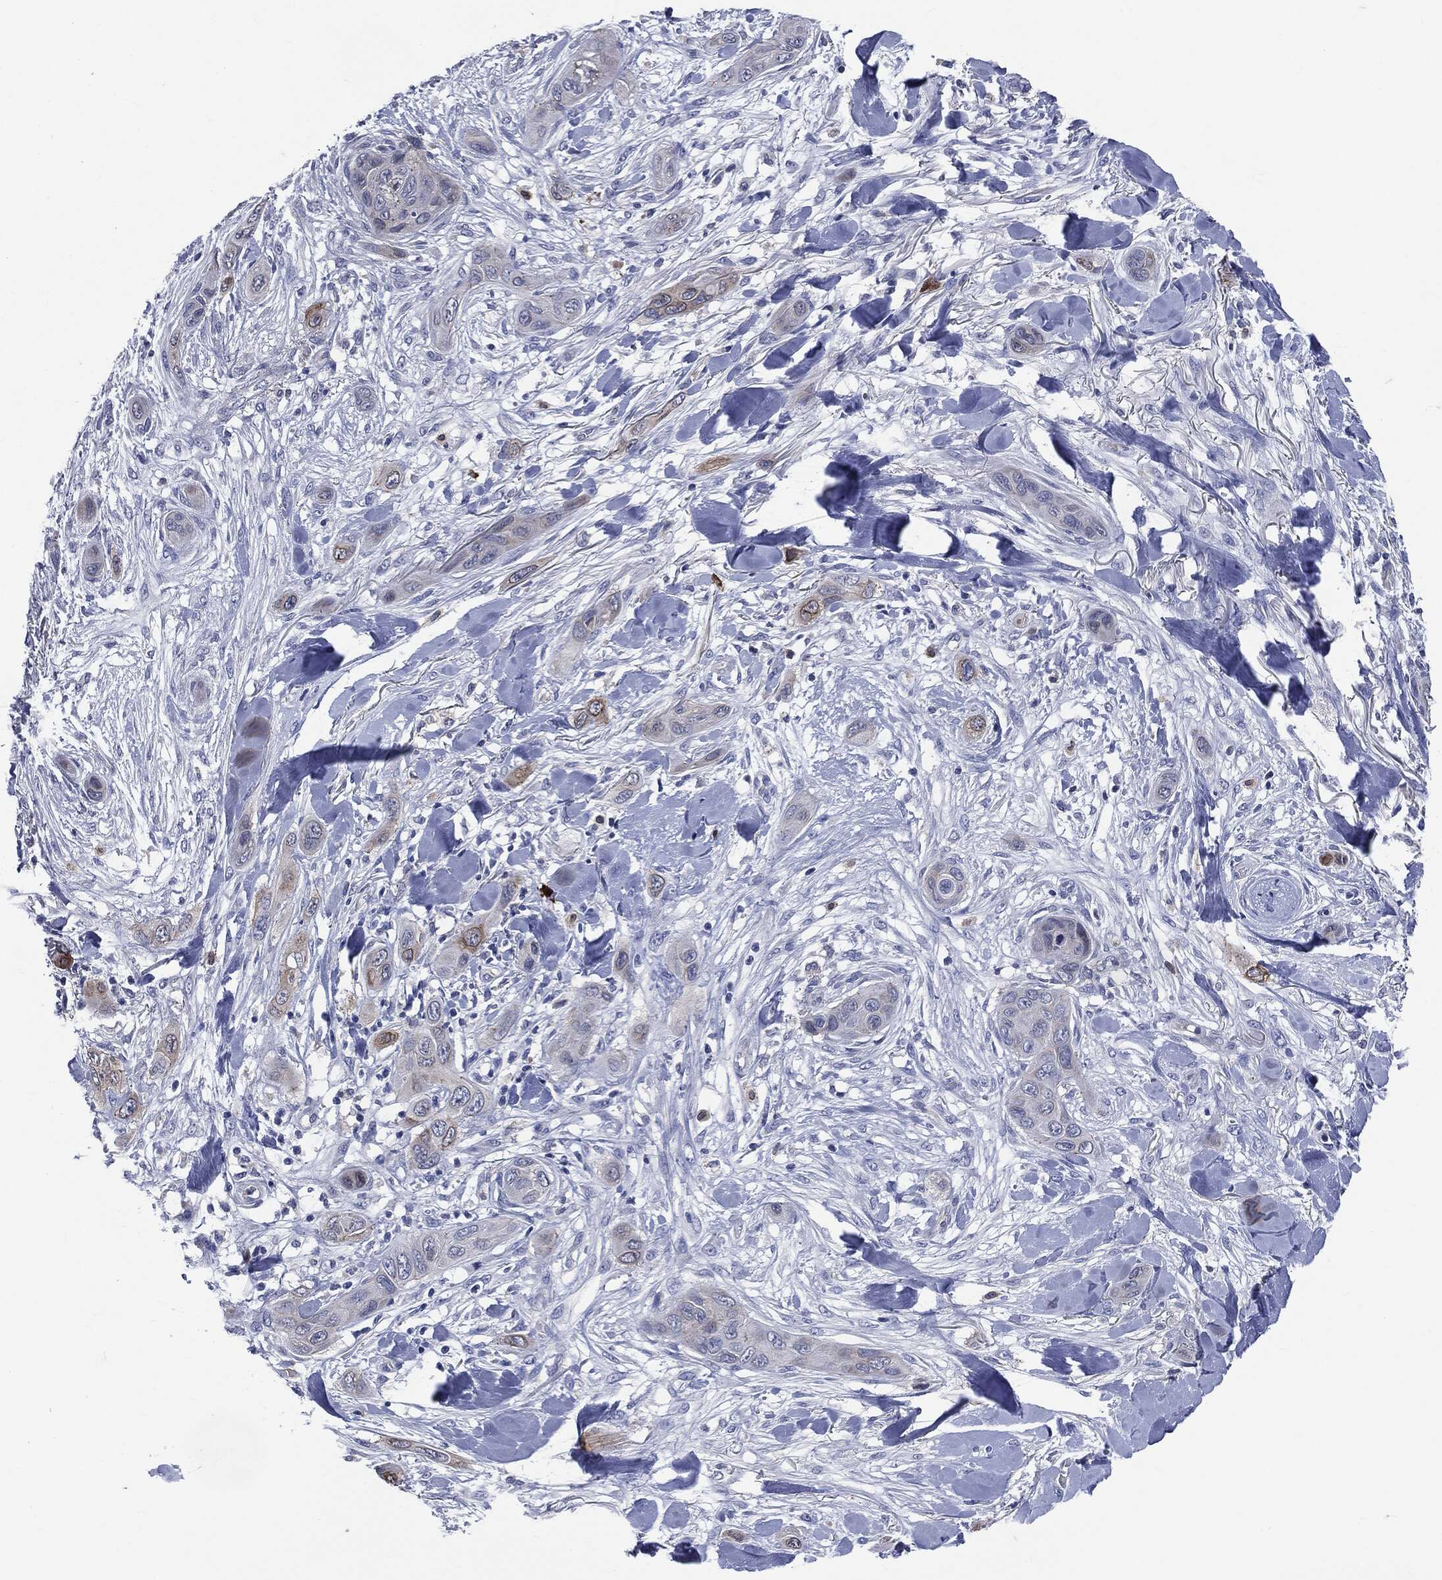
{"staining": {"intensity": "moderate", "quantity": "<25%", "location": "cytoplasmic/membranous,nuclear"}, "tissue": "skin cancer", "cell_type": "Tumor cells", "image_type": "cancer", "snomed": [{"axis": "morphology", "description": "Squamous cell carcinoma, NOS"}, {"axis": "topography", "description": "Skin"}], "caption": "IHC (DAB) staining of skin squamous cell carcinoma displays moderate cytoplasmic/membranous and nuclear protein positivity in about <25% of tumor cells.", "gene": "PTGS2", "patient": {"sex": "male", "age": 78}}